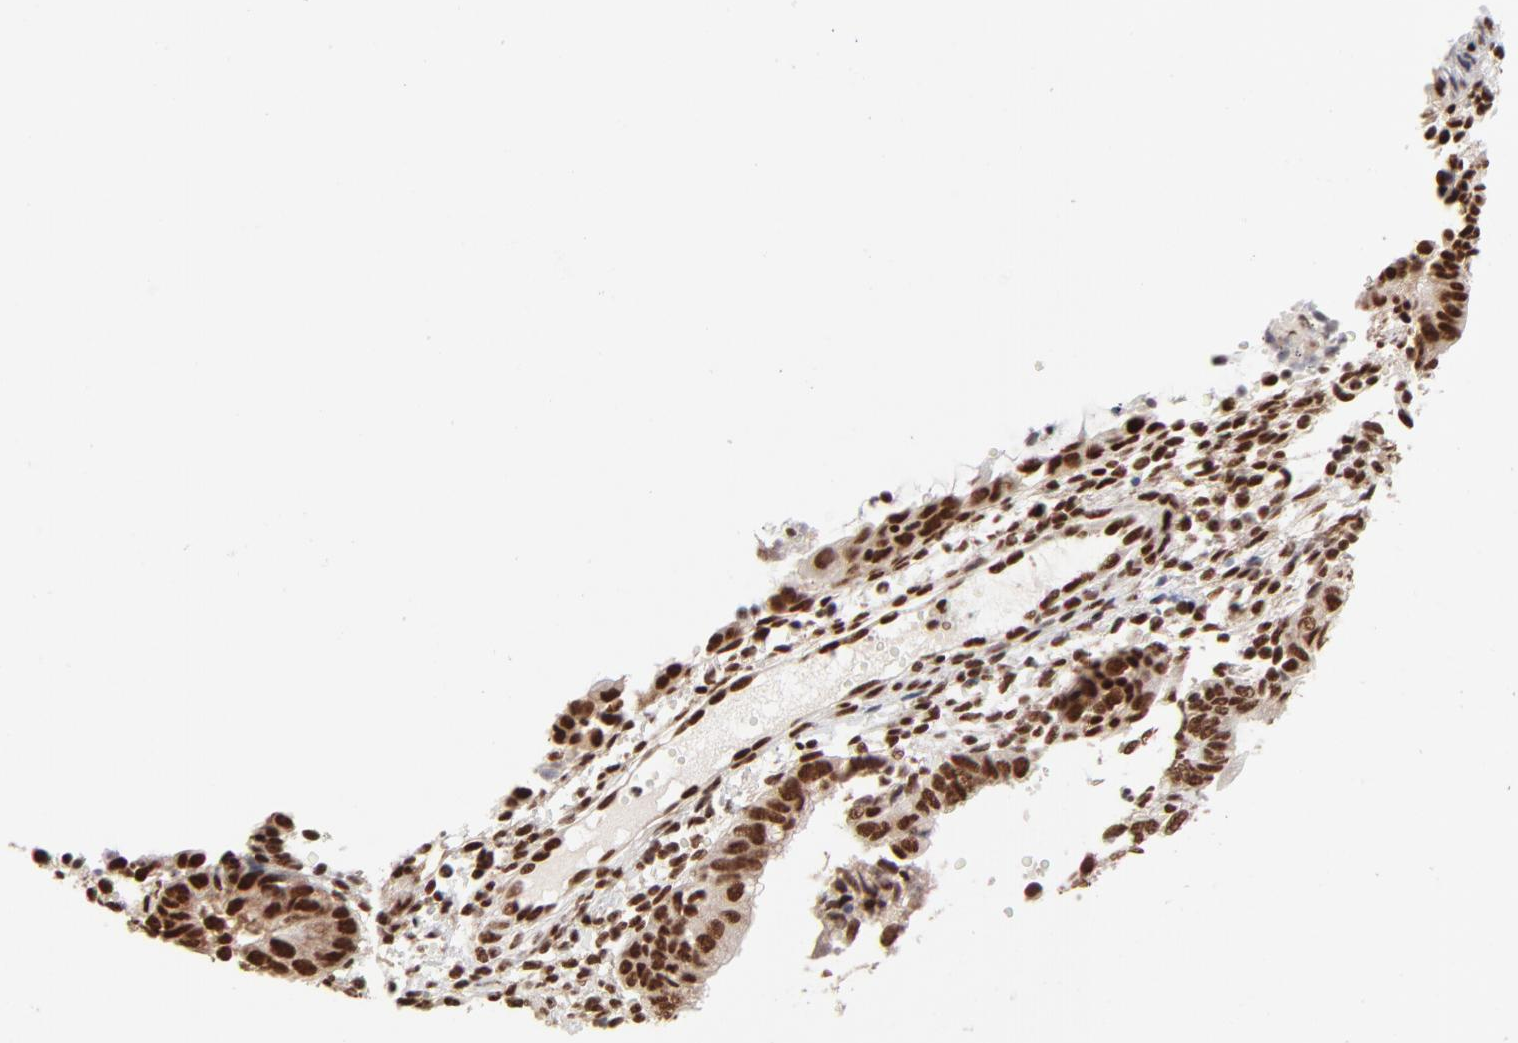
{"staining": {"intensity": "strong", "quantity": ">75%", "location": "nuclear"}, "tissue": "endometrial cancer", "cell_type": "Tumor cells", "image_type": "cancer", "snomed": [{"axis": "morphology", "description": "Adenocarcinoma, NOS"}, {"axis": "topography", "description": "Endometrium"}], "caption": "Endometrial adenocarcinoma stained for a protein displays strong nuclear positivity in tumor cells.", "gene": "TARDBP", "patient": {"sex": "female", "age": 63}}